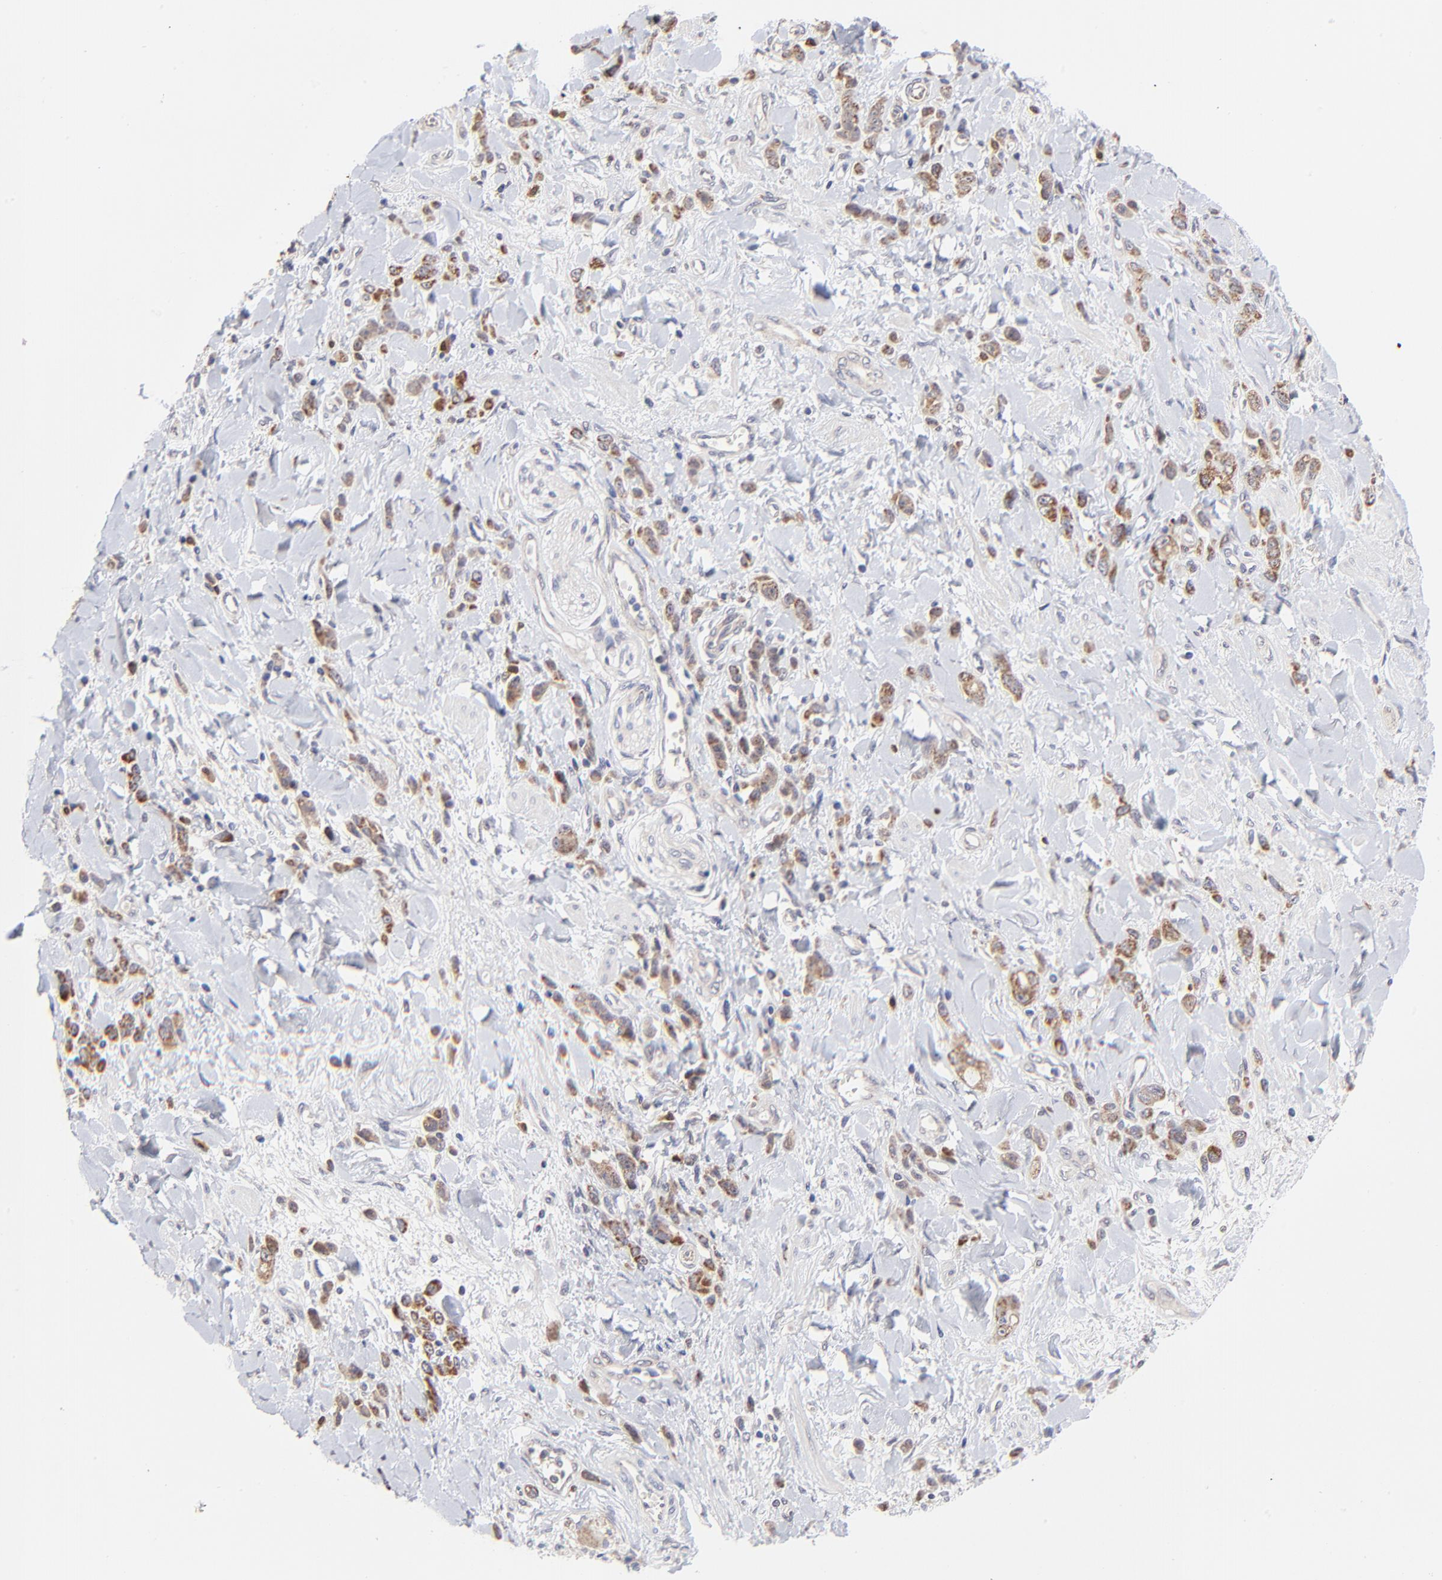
{"staining": {"intensity": "moderate", "quantity": "25%-75%", "location": "cytoplasmic/membranous"}, "tissue": "stomach cancer", "cell_type": "Tumor cells", "image_type": "cancer", "snomed": [{"axis": "morphology", "description": "Normal tissue, NOS"}, {"axis": "morphology", "description": "Adenocarcinoma, NOS"}, {"axis": "topography", "description": "Stomach"}], "caption": "Brown immunohistochemical staining in stomach adenocarcinoma shows moderate cytoplasmic/membranous positivity in about 25%-75% of tumor cells. The staining was performed using DAB (3,3'-diaminobenzidine) to visualize the protein expression in brown, while the nuclei were stained in blue with hematoxylin (Magnification: 20x).", "gene": "FBXL12", "patient": {"sex": "male", "age": 82}}